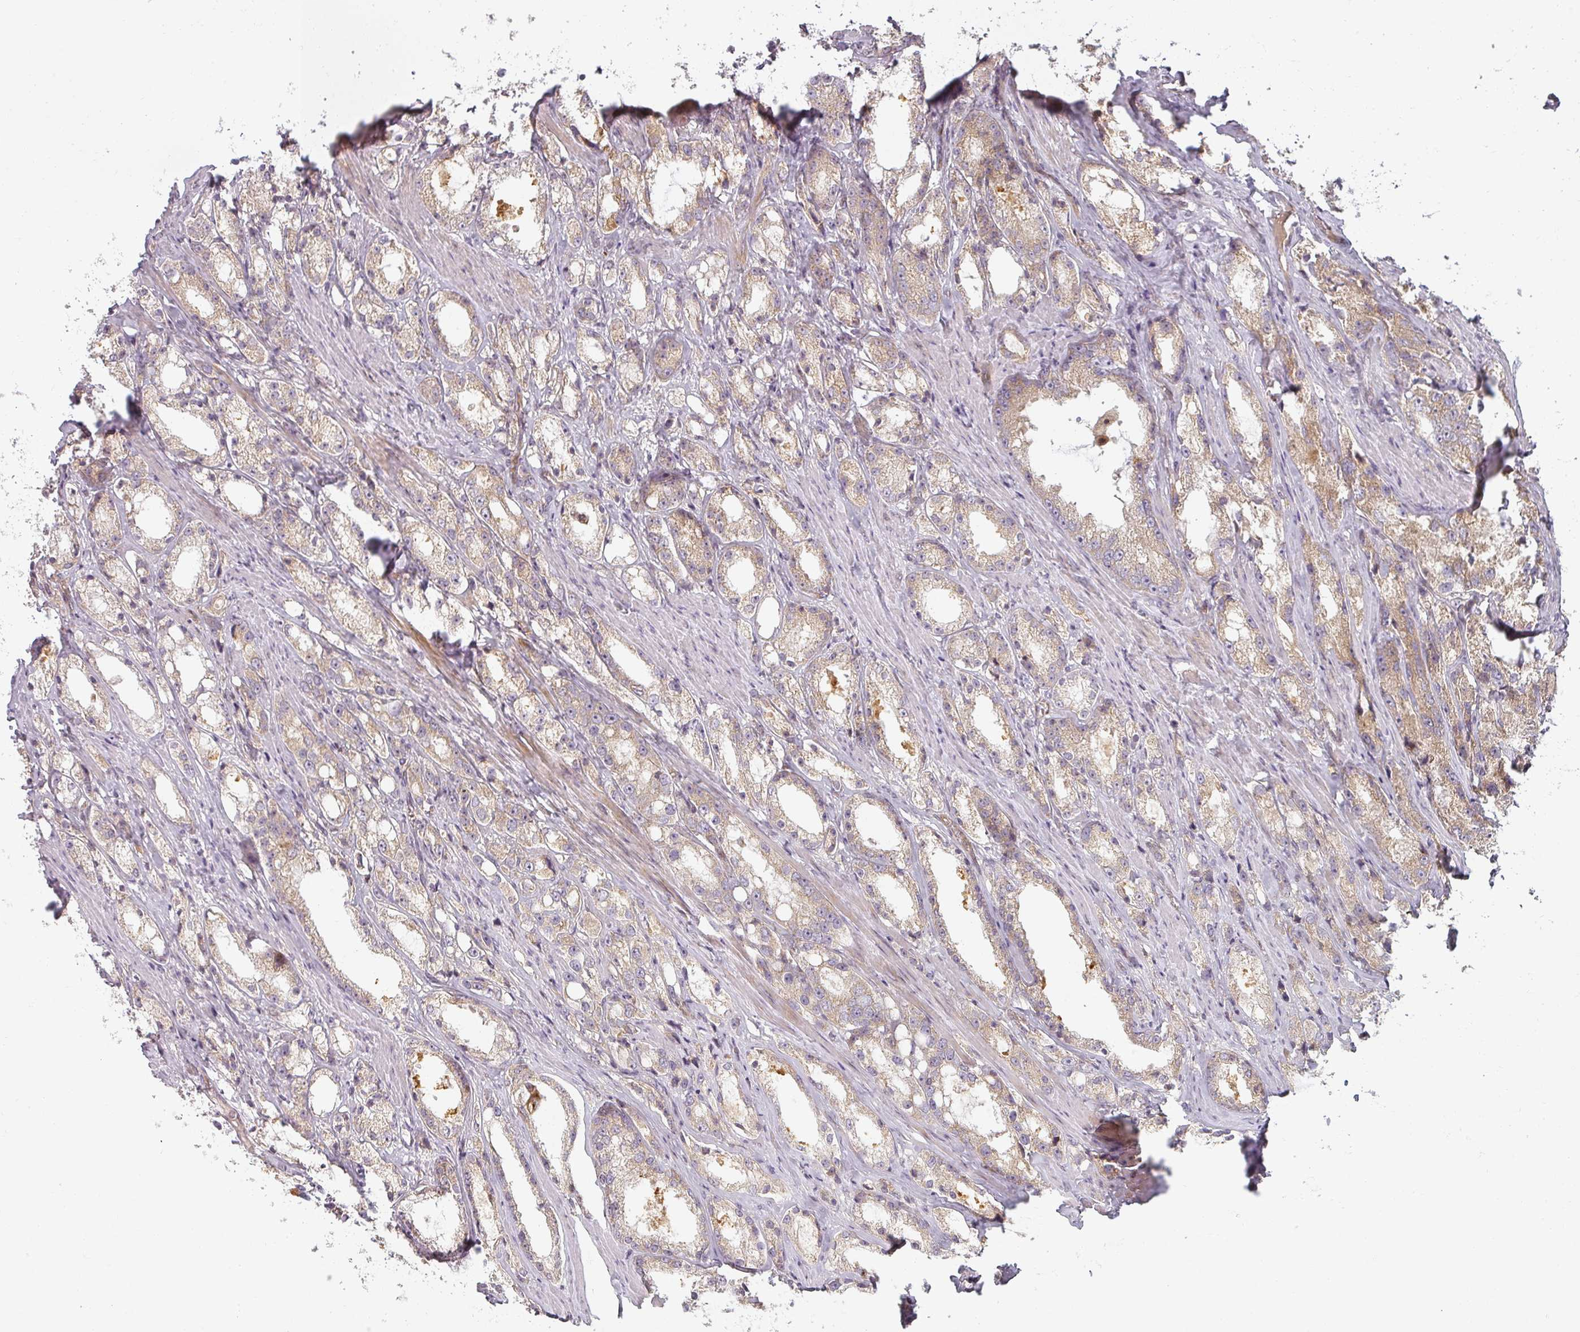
{"staining": {"intensity": "weak", "quantity": "25%-75%", "location": "cytoplasmic/membranous"}, "tissue": "prostate cancer", "cell_type": "Tumor cells", "image_type": "cancer", "snomed": [{"axis": "morphology", "description": "Adenocarcinoma, High grade"}, {"axis": "topography", "description": "Prostate"}], "caption": "Prostate cancer stained with DAB immunohistochemistry (IHC) exhibits low levels of weak cytoplasmic/membranous expression in about 25%-75% of tumor cells.", "gene": "CNOT1", "patient": {"sex": "male", "age": 66}}